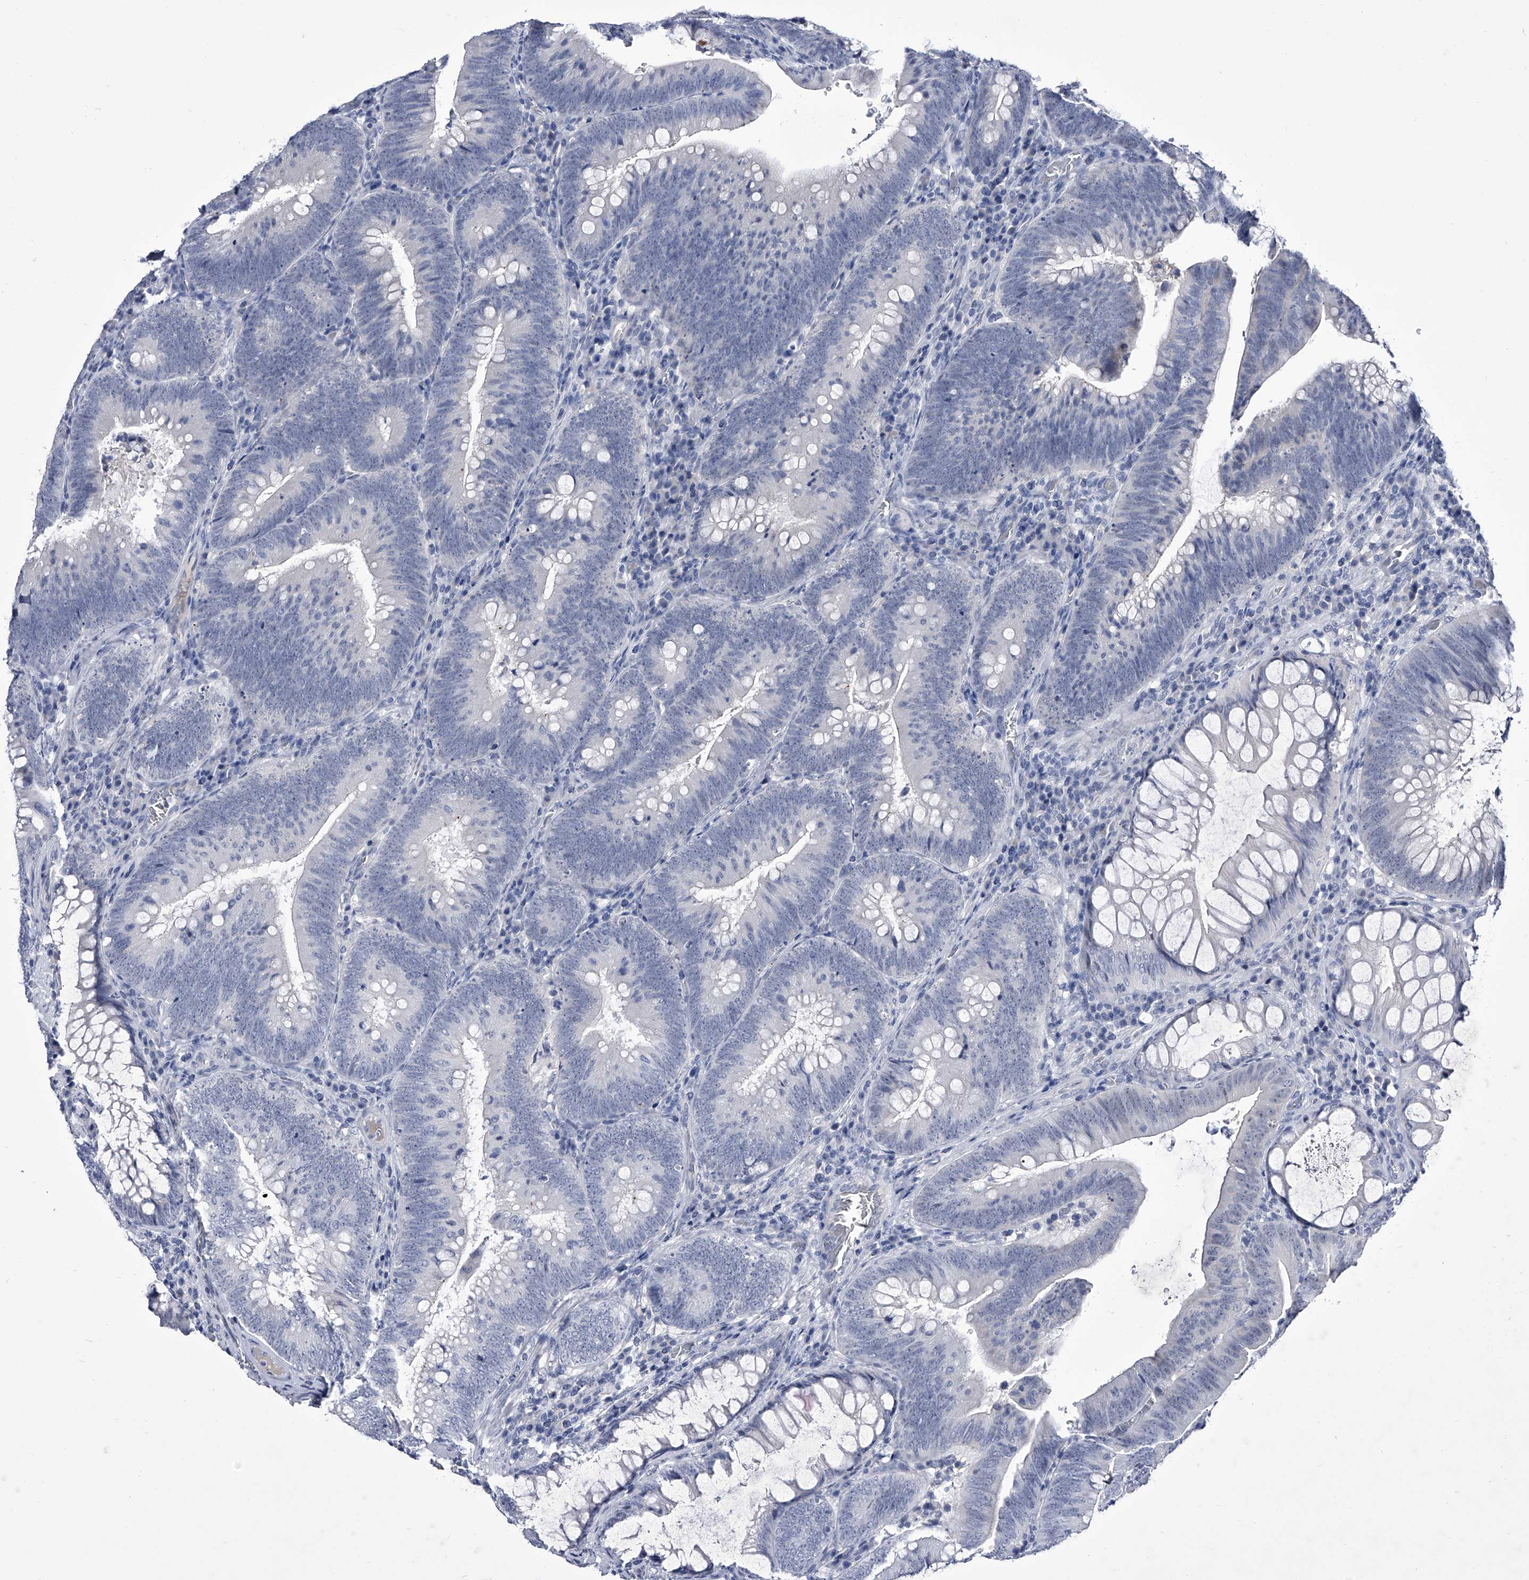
{"staining": {"intensity": "negative", "quantity": "none", "location": "none"}, "tissue": "colorectal cancer", "cell_type": "Tumor cells", "image_type": "cancer", "snomed": [{"axis": "morphology", "description": "Normal tissue, NOS"}, {"axis": "topography", "description": "Colon"}], "caption": "A histopathology image of colorectal cancer stained for a protein shows no brown staining in tumor cells.", "gene": "CRISP2", "patient": {"sex": "female", "age": 82}}